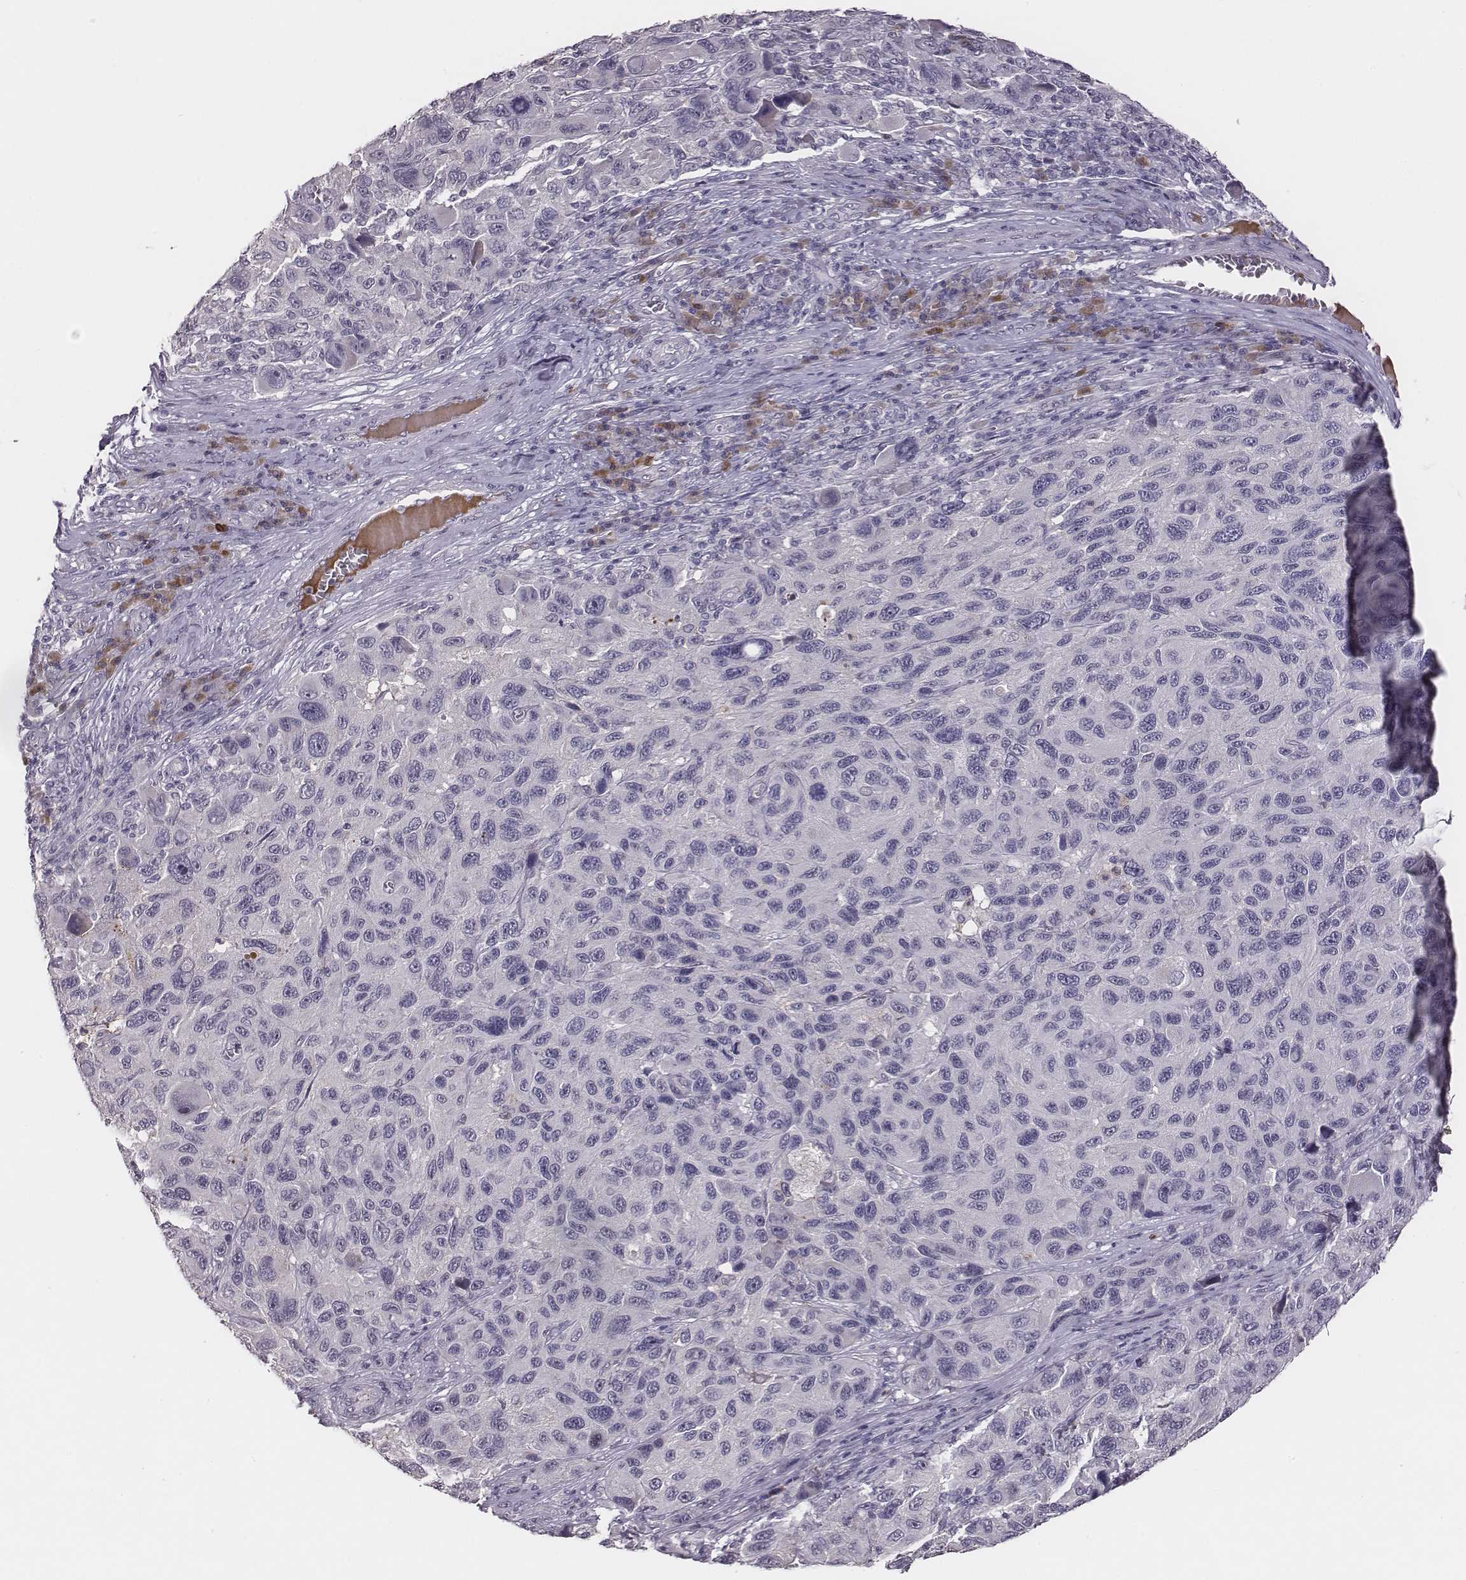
{"staining": {"intensity": "negative", "quantity": "none", "location": "none"}, "tissue": "melanoma", "cell_type": "Tumor cells", "image_type": "cancer", "snomed": [{"axis": "morphology", "description": "Malignant melanoma, NOS"}, {"axis": "topography", "description": "Skin"}], "caption": "Tumor cells are negative for protein expression in human melanoma.", "gene": "SLC22A6", "patient": {"sex": "male", "age": 53}}